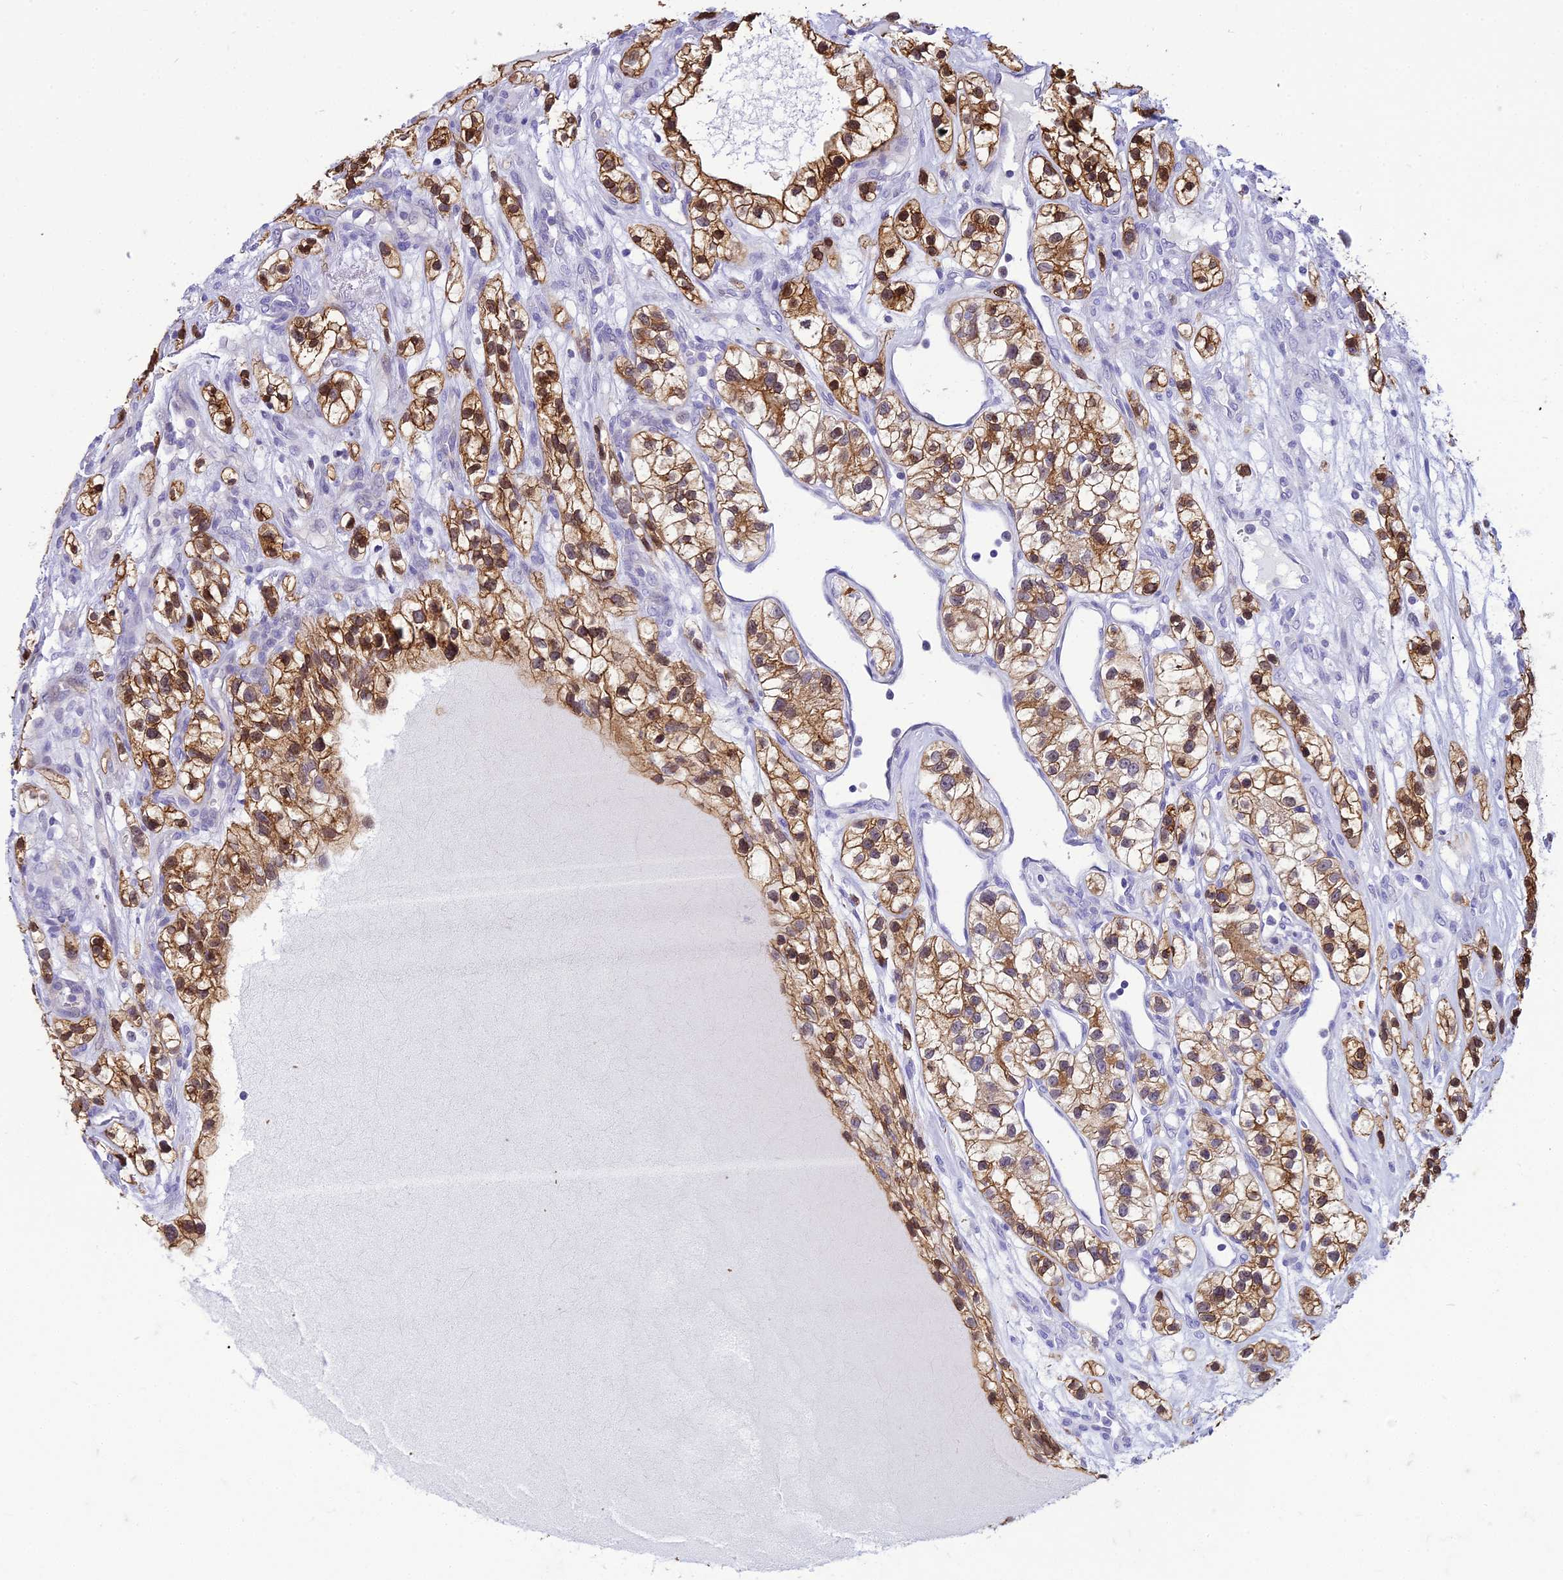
{"staining": {"intensity": "moderate", "quantity": ">75%", "location": "cytoplasmic/membranous,nuclear"}, "tissue": "renal cancer", "cell_type": "Tumor cells", "image_type": "cancer", "snomed": [{"axis": "morphology", "description": "Adenocarcinoma, NOS"}, {"axis": "topography", "description": "Kidney"}], "caption": "This micrograph displays immunohistochemistry (IHC) staining of adenocarcinoma (renal), with medium moderate cytoplasmic/membranous and nuclear expression in about >75% of tumor cells.", "gene": "ZMIZ1", "patient": {"sex": "female", "age": 57}}